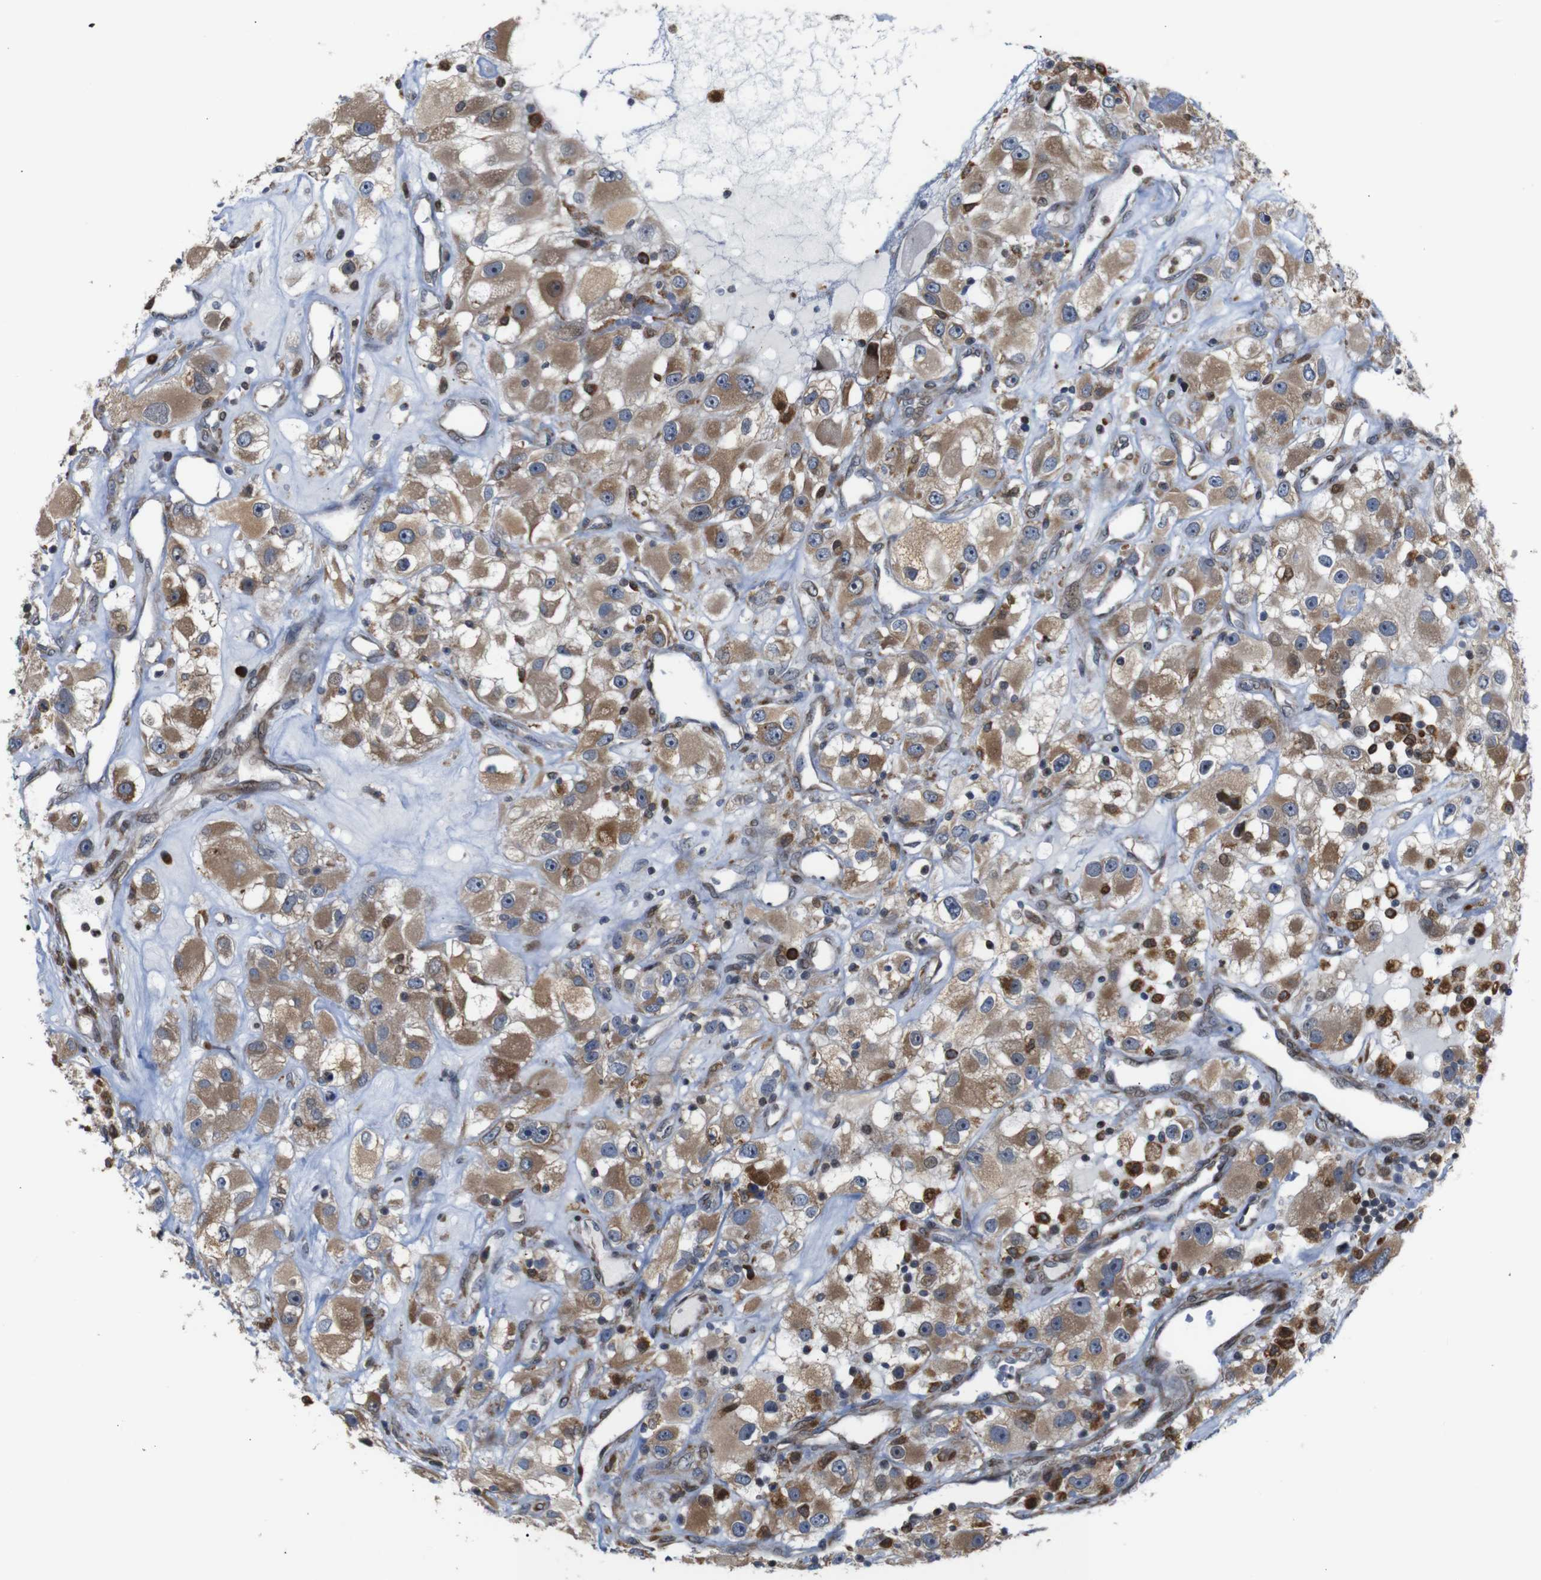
{"staining": {"intensity": "moderate", "quantity": ">75%", "location": "cytoplasmic/membranous"}, "tissue": "renal cancer", "cell_type": "Tumor cells", "image_type": "cancer", "snomed": [{"axis": "morphology", "description": "Adenocarcinoma, NOS"}, {"axis": "topography", "description": "Kidney"}], "caption": "Approximately >75% of tumor cells in human renal cancer exhibit moderate cytoplasmic/membranous protein staining as visualized by brown immunohistochemical staining.", "gene": "PTPN1", "patient": {"sex": "female", "age": 52}}